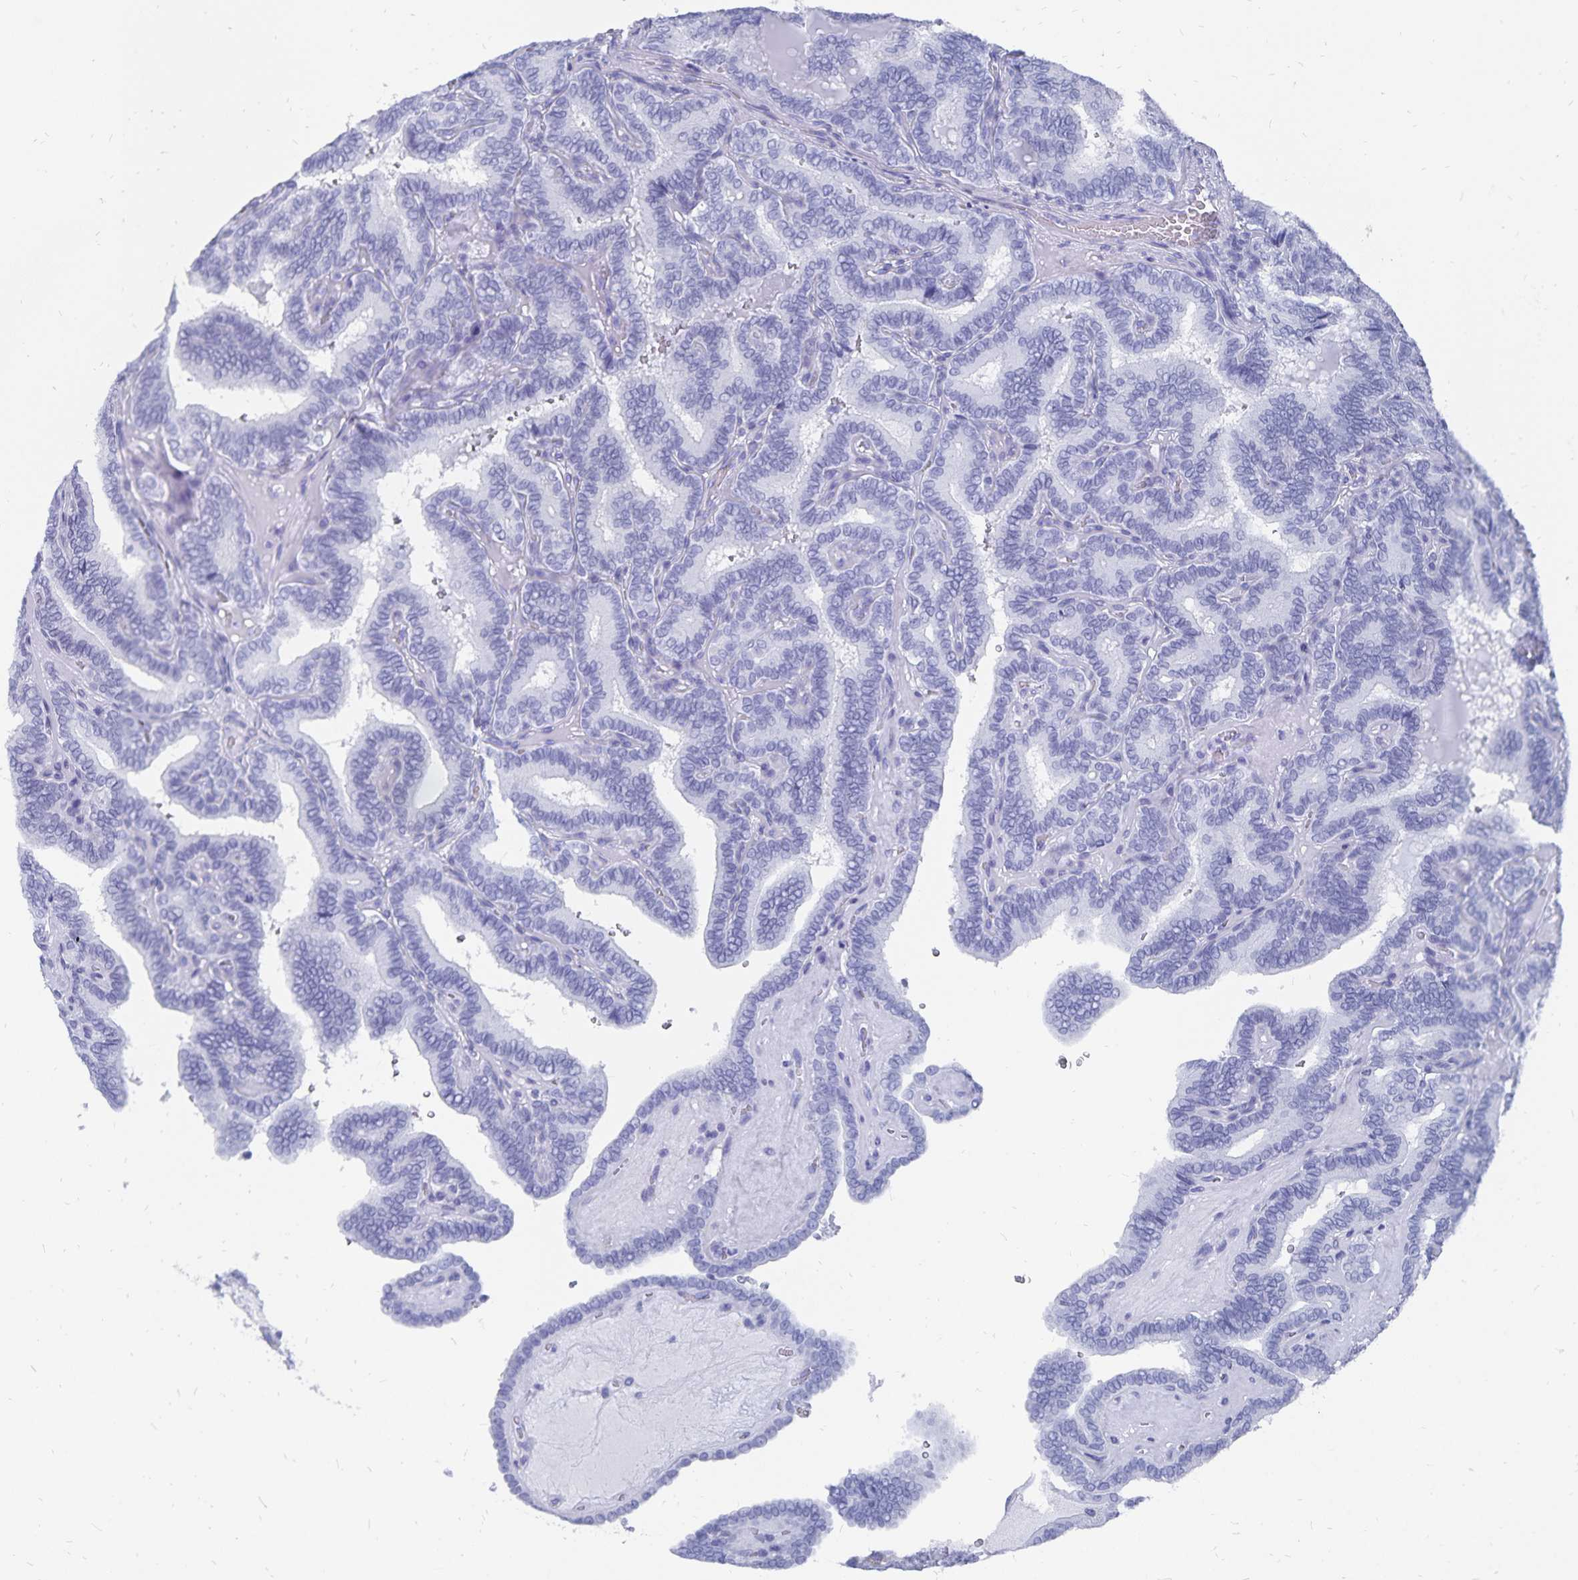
{"staining": {"intensity": "negative", "quantity": "none", "location": "none"}, "tissue": "thyroid cancer", "cell_type": "Tumor cells", "image_type": "cancer", "snomed": [{"axis": "morphology", "description": "Papillary adenocarcinoma, NOS"}, {"axis": "topography", "description": "Thyroid gland"}], "caption": "Immunohistochemistry (IHC) micrograph of human thyroid cancer stained for a protein (brown), which displays no positivity in tumor cells.", "gene": "ADH1A", "patient": {"sex": "female", "age": 21}}